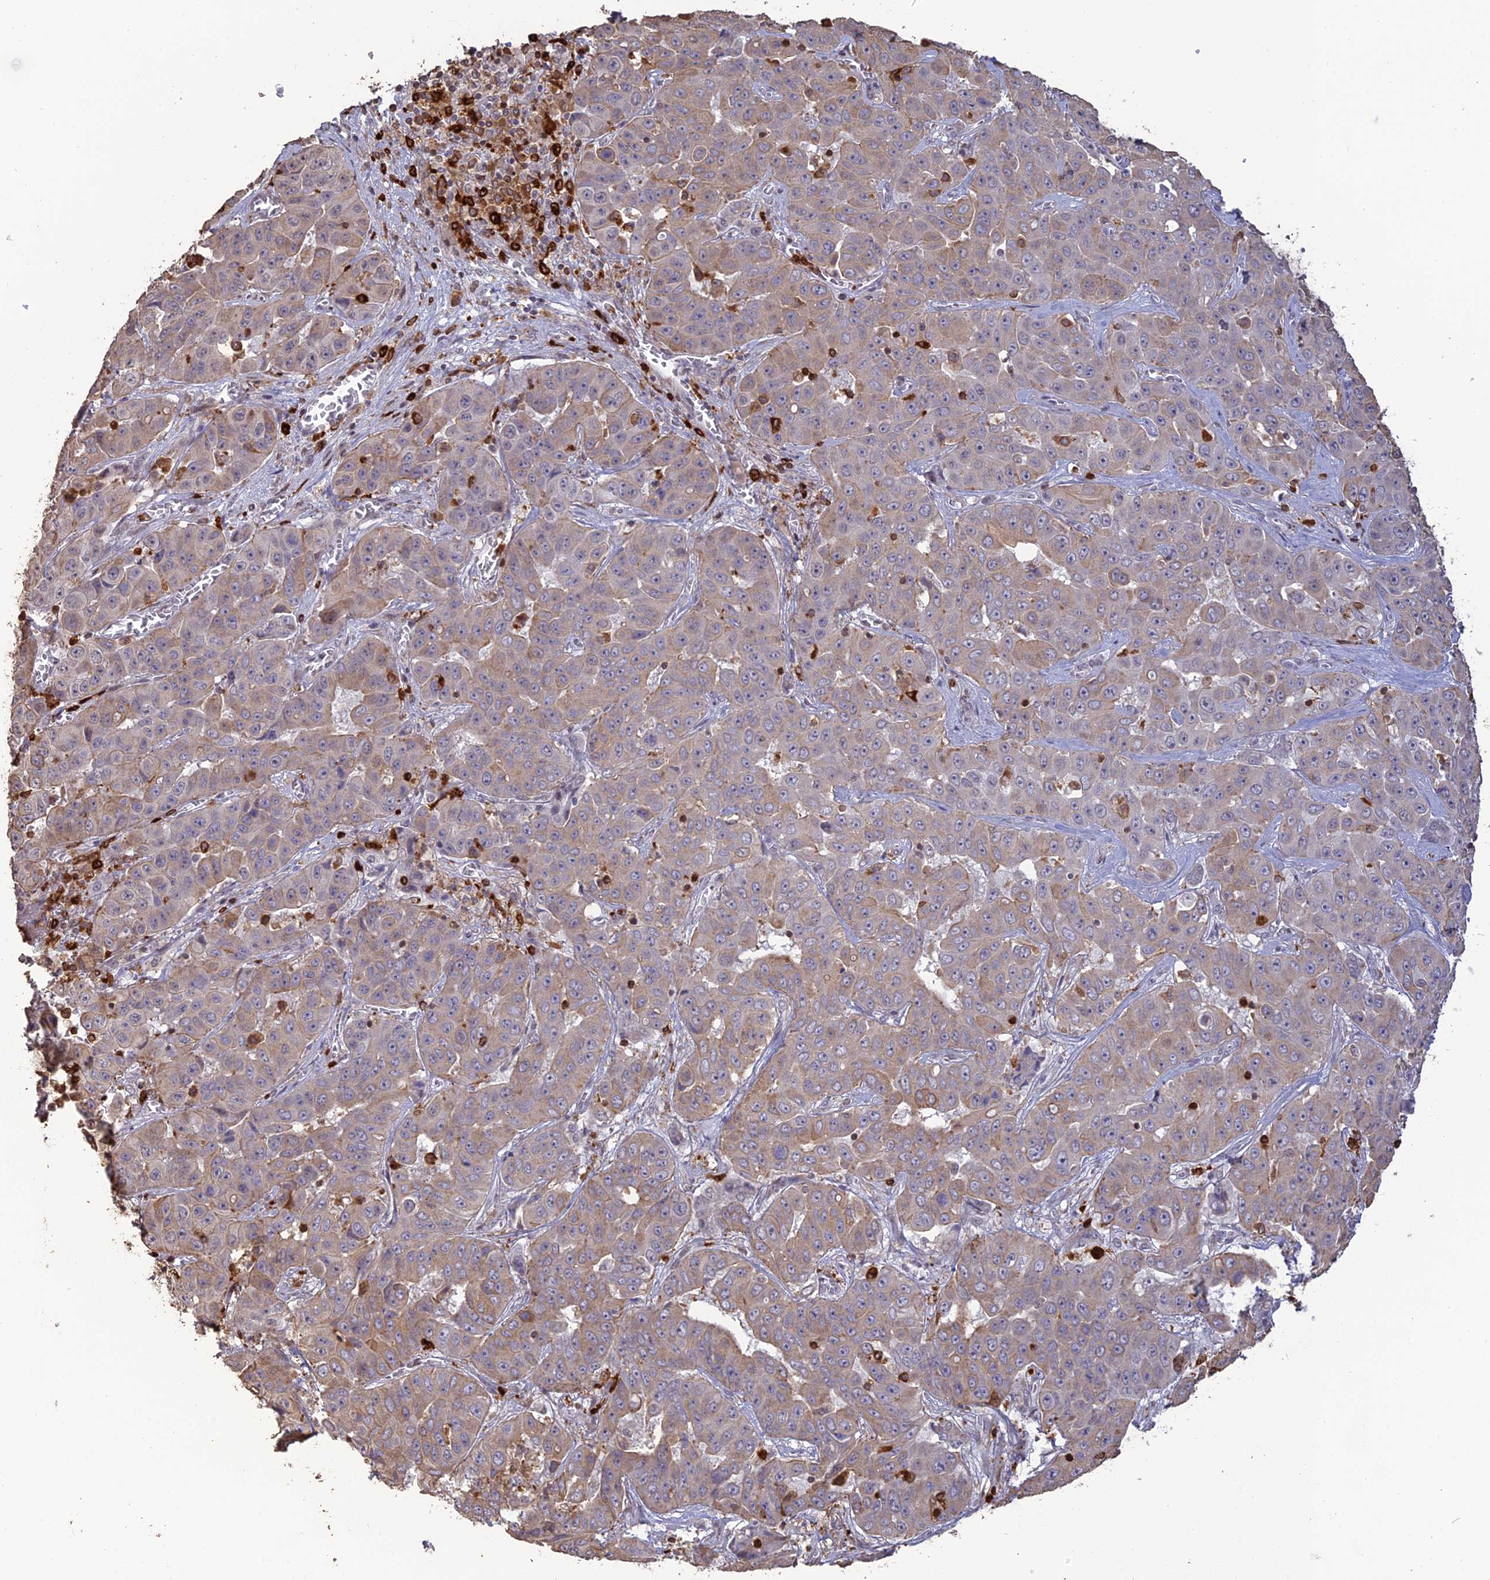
{"staining": {"intensity": "weak", "quantity": "25%-75%", "location": "cytoplasmic/membranous"}, "tissue": "liver cancer", "cell_type": "Tumor cells", "image_type": "cancer", "snomed": [{"axis": "morphology", "description": "Cholangiocarcinoma"}, {"axis": "topography", "description": "Liver"}], "caption": "Protein staining of liver cancer tissue demonstrates weak cytoplasmic/membranous expression in about 25%-75% of tumor cells.", "gene": "APOBR", "patient": {"sex": "female", "age": 52}}